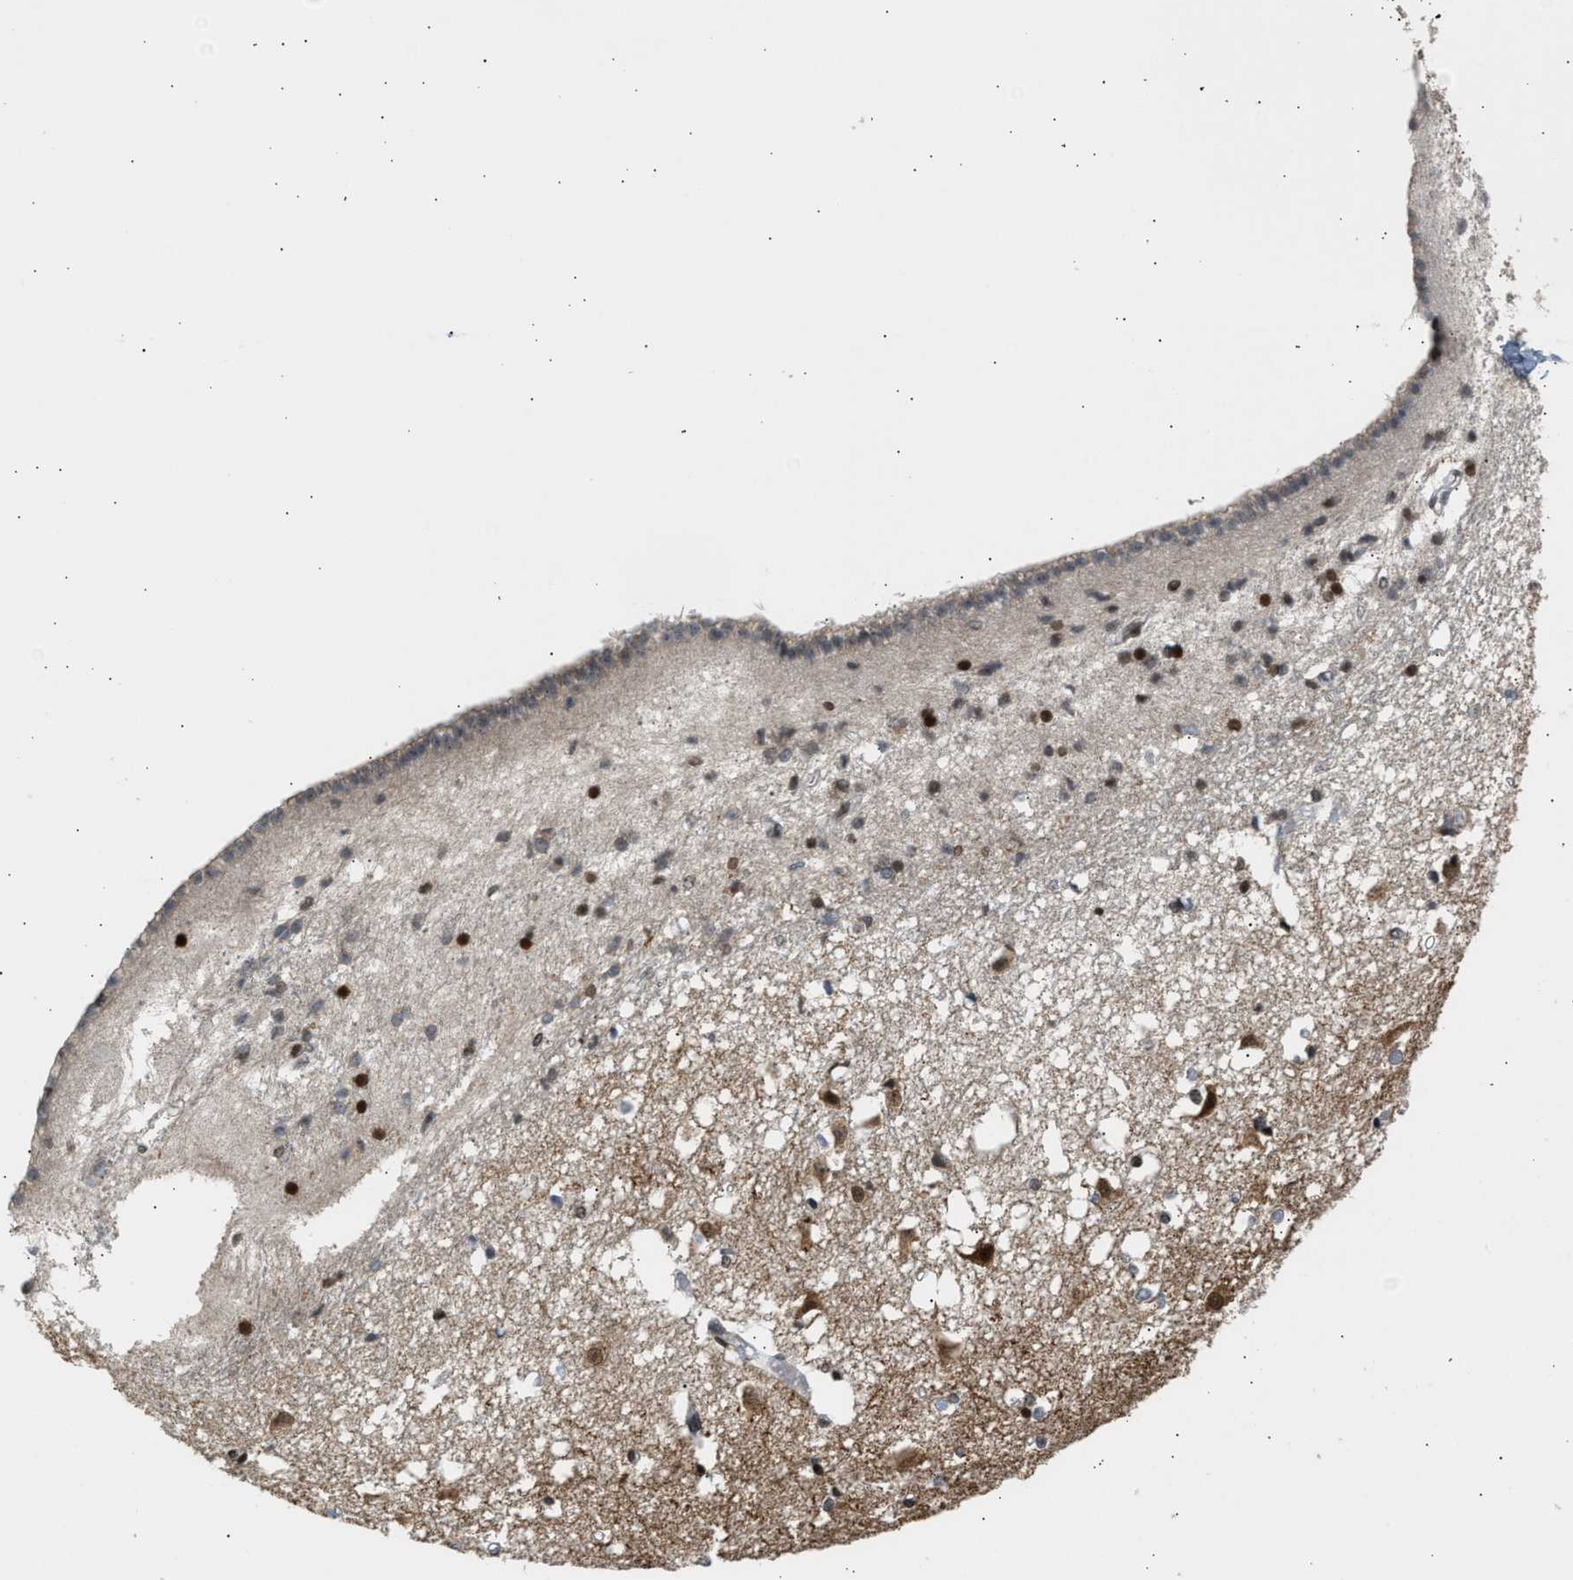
{"staining": {"intensity": "strong", "quantity": "25%-75%", "location": "nuclear"}, "tissue": "caudate", "cell_type": "Glial cells", "image_type": "normal", "snomed": [{"axis": "morphology", "description": "Normal tissue, NOS"}, {"axis": "topography", "description": "Lateral ventricle wall"}], "caption": "Immunohistochemical staining of normal caudate demonstrates strong nuclear protein expression in approximately 25%-75% of glial cells.", "gene": "NPS", "patient": {"sex": "male", "age": 45}}